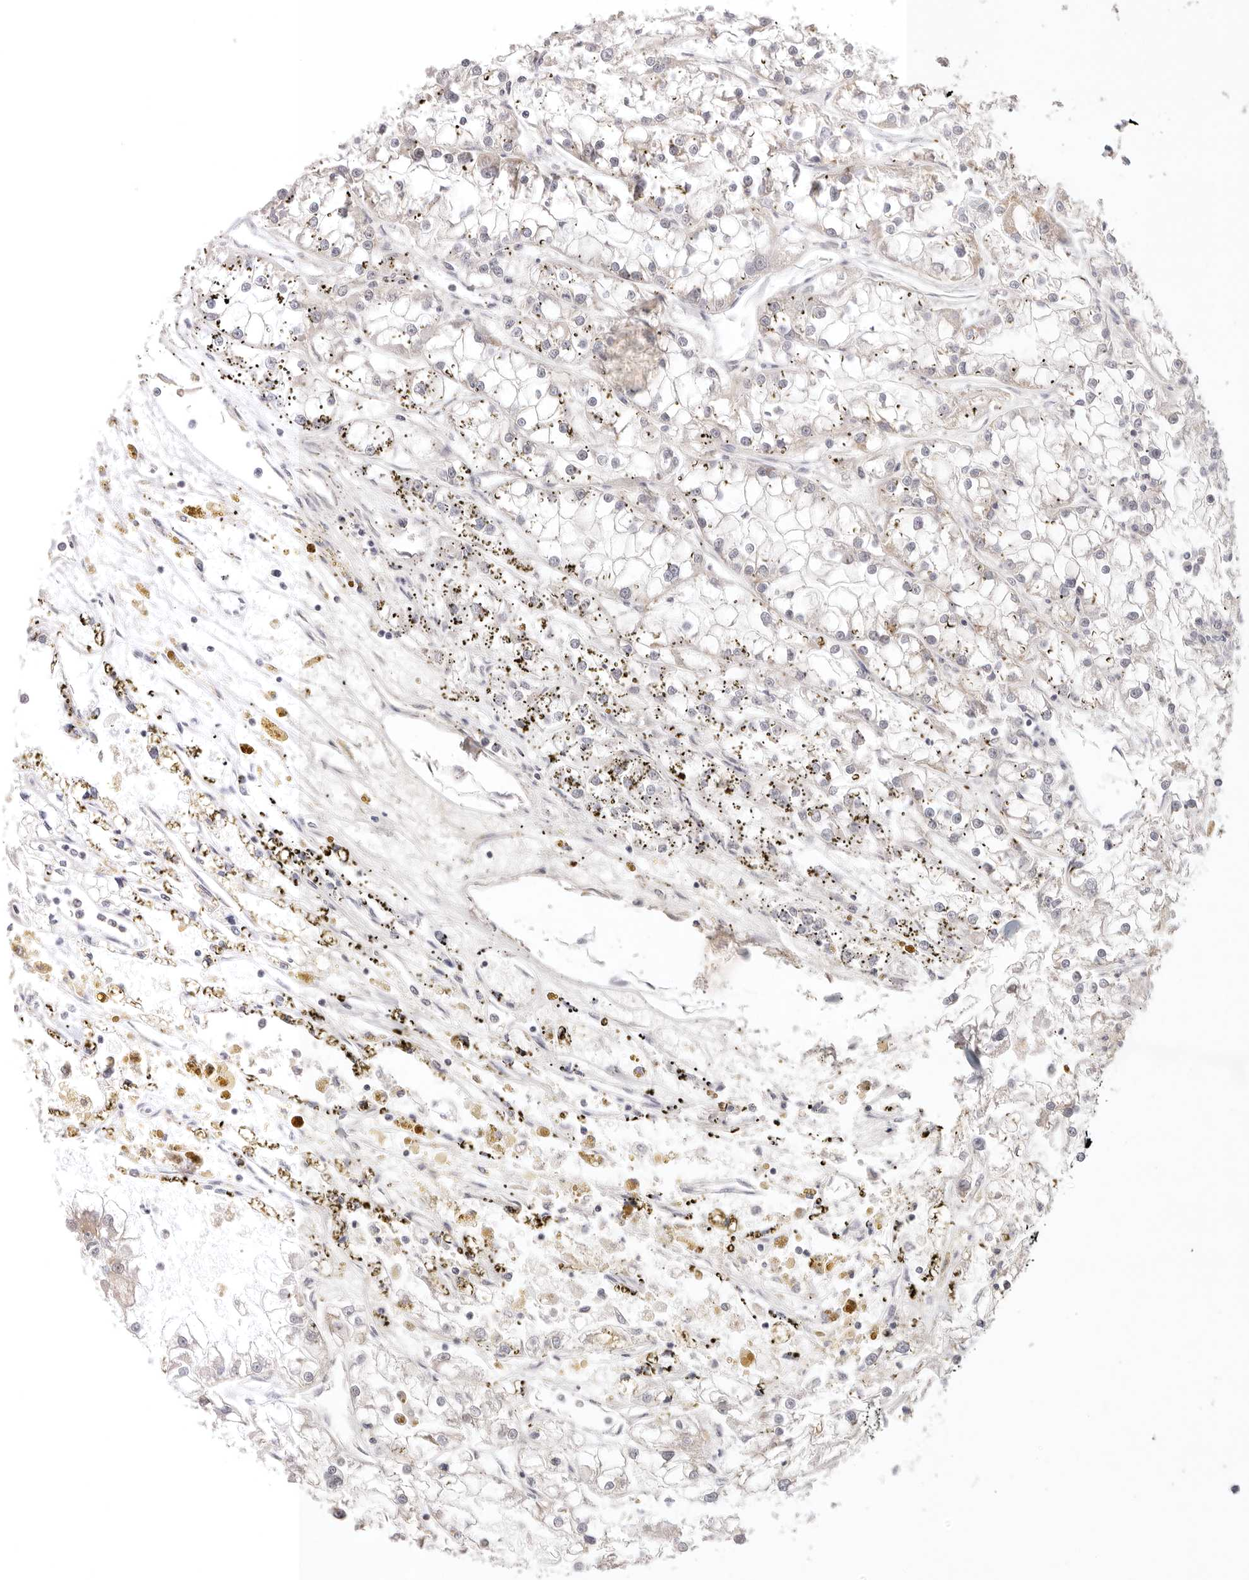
{"staining": {"intensity": "negative", "quantity": "none", "location": "none"}, "tissue": "renal cancer", "cell_type": "Tumor cells", "image_type": "cancer", "snomed": [{"axis": "morphology", "description": "Adenocarcinoma, NOS"}, {"axis": "topography", "description": "Kidney"}], "caption": "Protein analysis of adenocarcinoma (renal) exhibits no significant expression in tumor cells.", "gene": "KCMF1", "patient": {"sex": "female", "age": 52}}